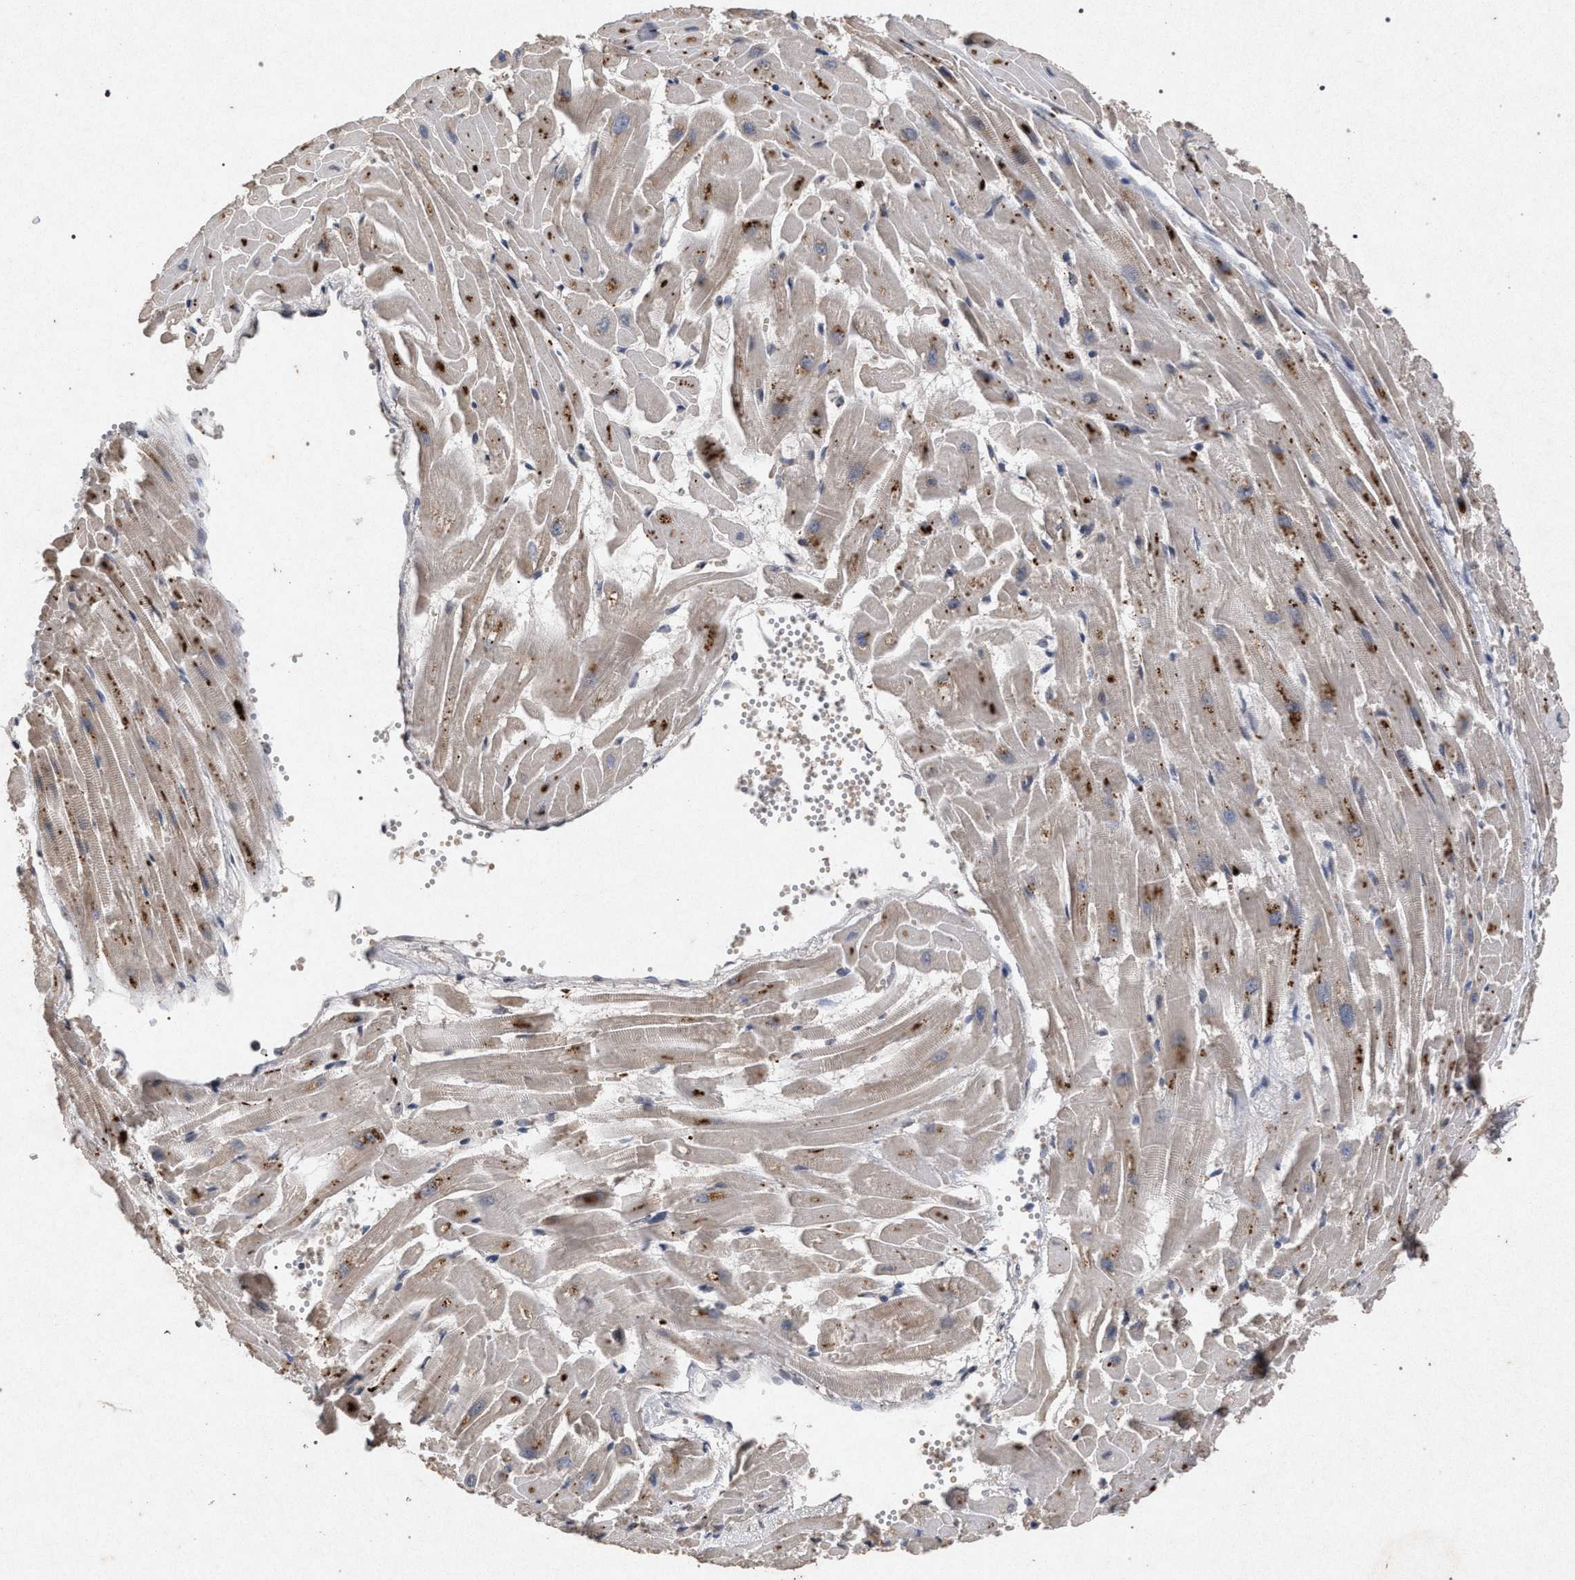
{"staining": {"intensity": "moderate", "quantity": "25%-75%", "location": "cytoplasmic/membranous"}, "tissue": "heart muscle", "cell_type": "Cardiomyocytes", "image_type": "normal", "snomed": [{"axis": "morphology", "description": "Normal tissue, NOS"}, {"axis": "topography", "description": "Heart"}], "caption": "Moderate cytoplasmic/membranous protein staining is present in approximately 25%-75% of cardiomyocytes in heart muscle. The staining is performed using DAB (3,3'-diaminobenzidine) brown chromogen to label protein expression. The nuclei are counter-stained blue using hematoxylin.", "gene": "PKD2L1", "patient": {"sex": "female", "age": 19}}